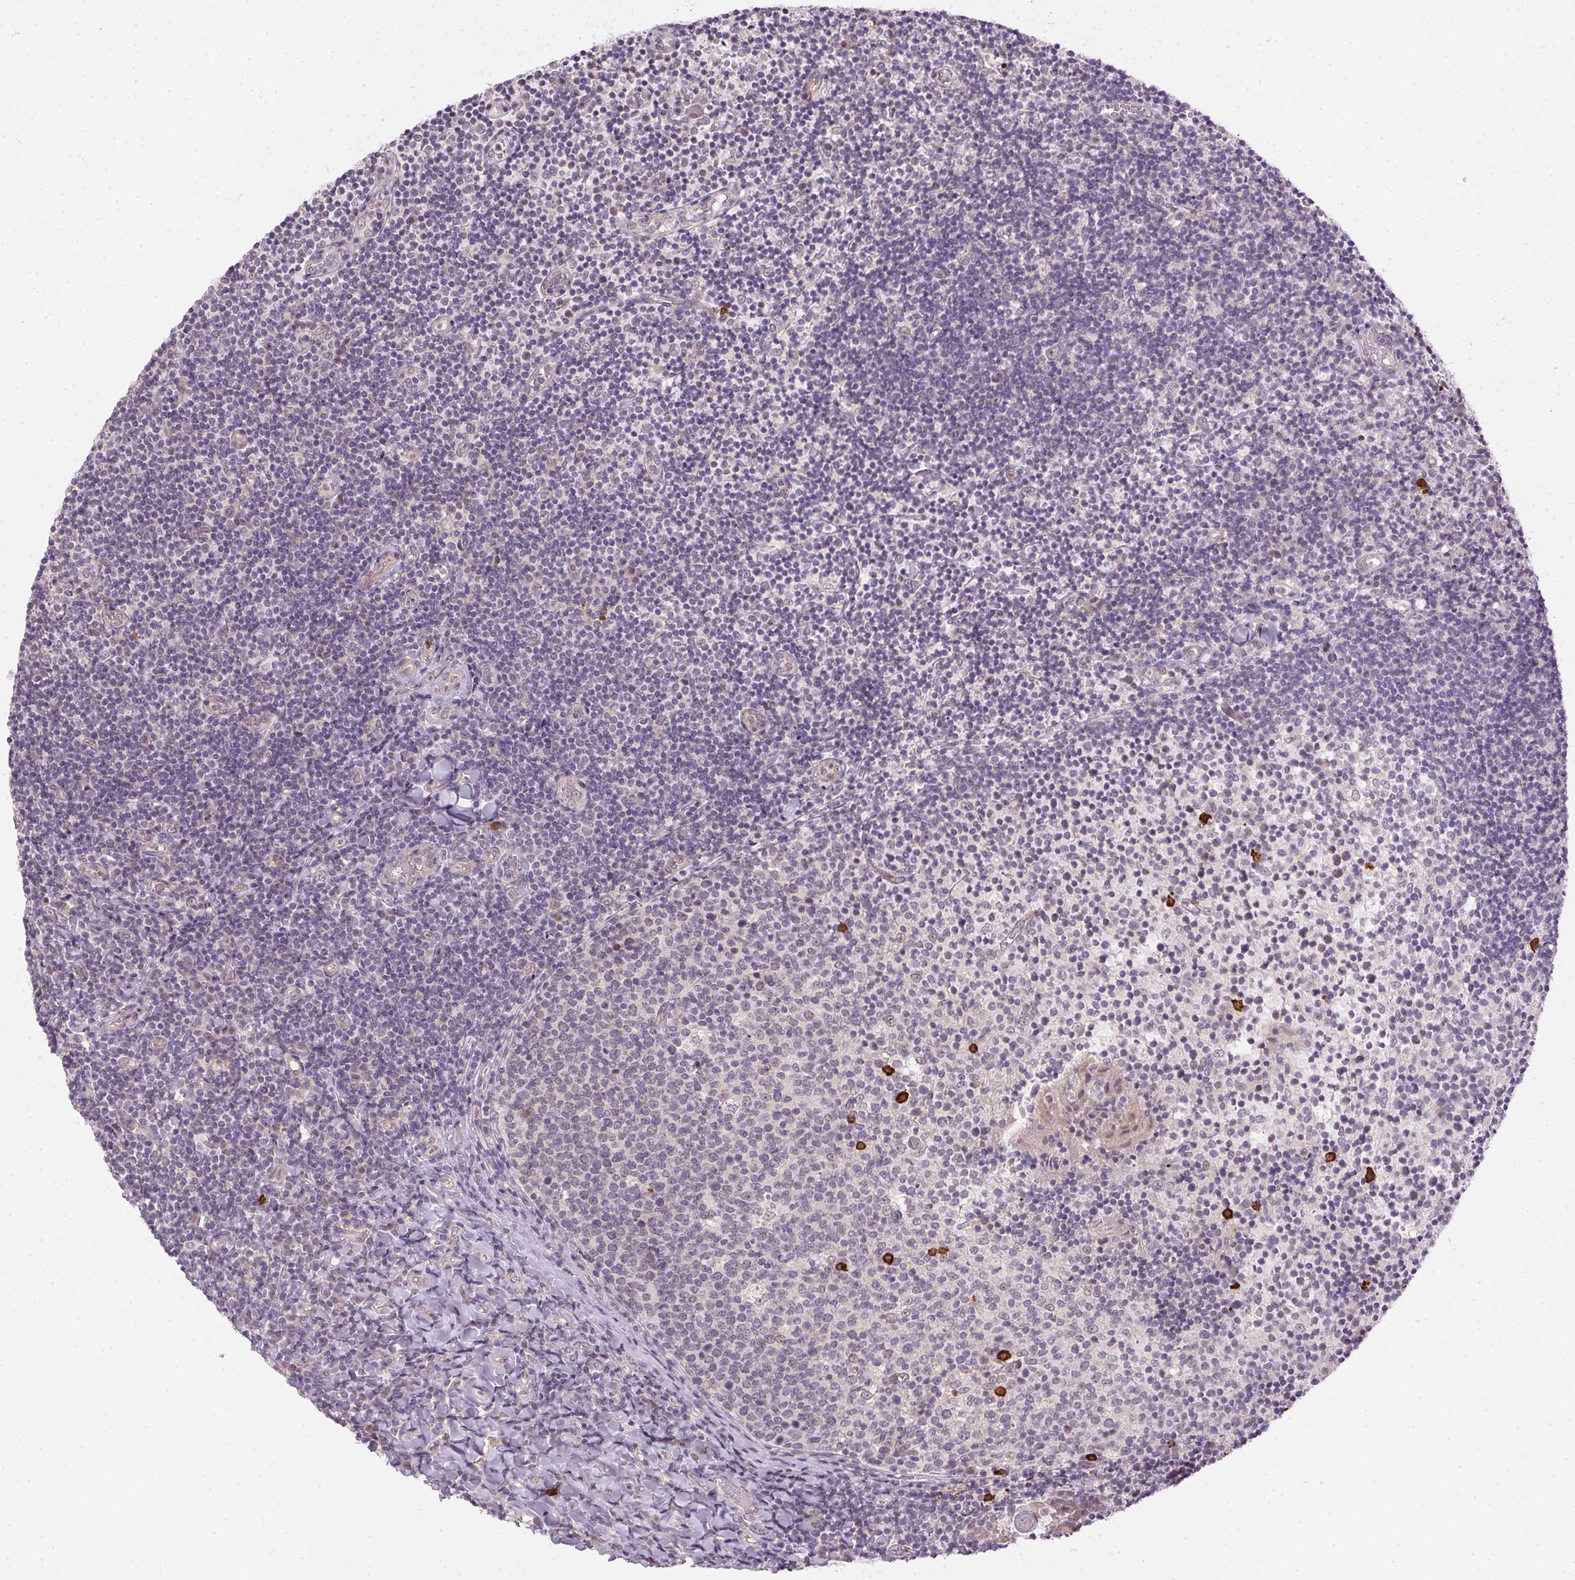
{"staining": {"intensity": "strong", "quantity": "<25%", "location": "cytoplasmic/membranous"}, "tissue": "tonsil", "cell_type": "Germinal center cells", "image_type": "normal", "snomed": [{"axis": "morphology", "description": "Normal tissue, NOS"}, {"axis": "topography", "description": "Tonsil"}], "caption": "A medium amount of strong cytoplasmic/membranous staining is present in about <25% of germinal center cells in normal tonsil.", "gene": "CFAP92", "patient": {"sex": "female", "age": 10}}